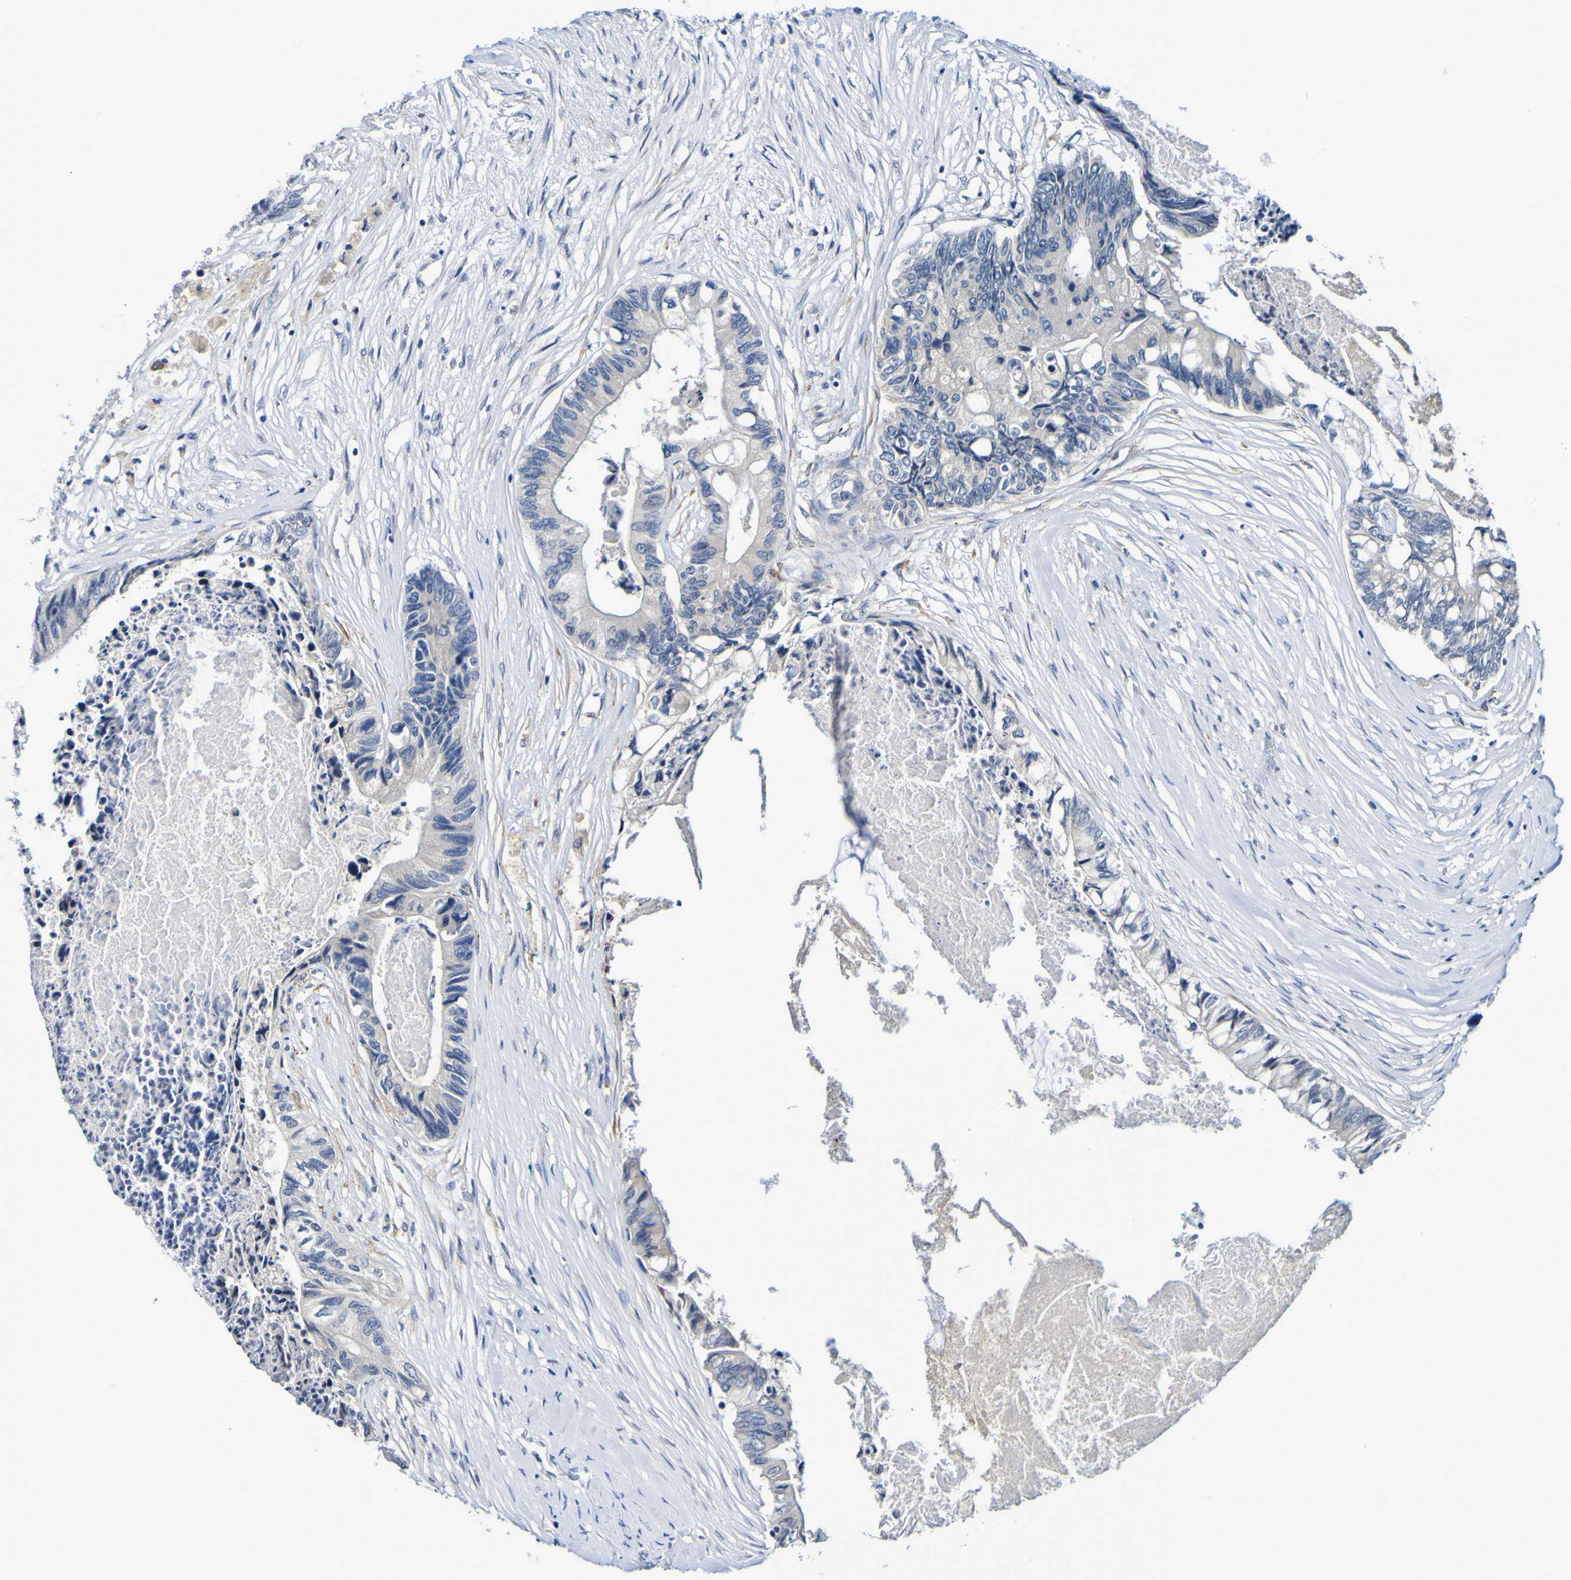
{"staining": {"intensity": "negative", "quantity": "none", "location": "none"}, "tissue": "colorectal cancer", "cell_type": "Tumor cells", "image_type": "cancer", "snomed": [{"axis": "morphology", "description": "Adenocarcinoma, NOS"}, {"axis": "topography", "description": "Rectum"}], "caption": "A high-resolution micrograph shows immunohistochemistry staining of colorectal cancer (adenocarcinoma), which shows no significant positivity in tumor cells.", "gene": "VMA21", "patient": {"sex": "male", "age": 63}}